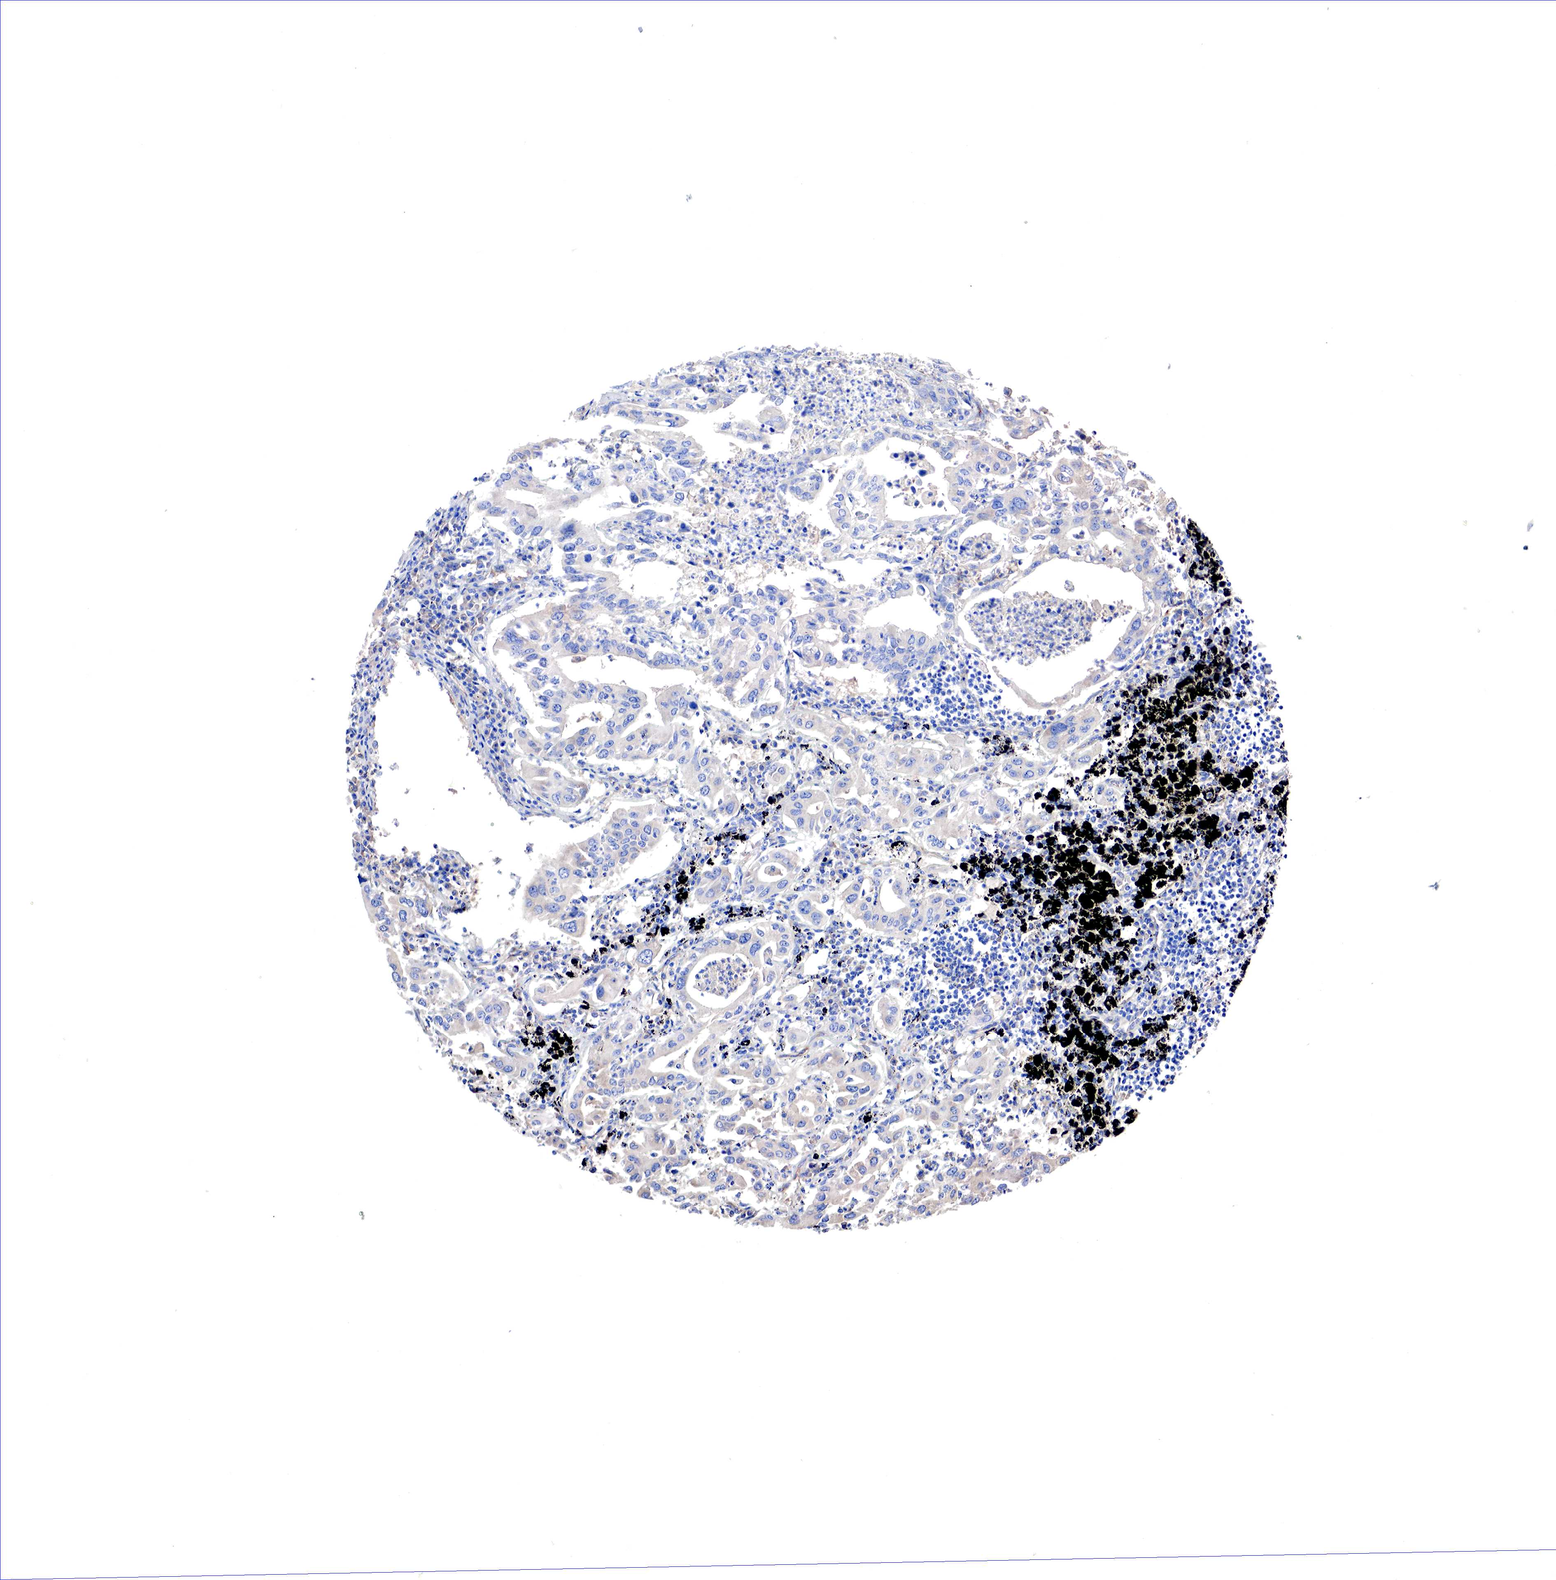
{"staining": {"intensity": "weak", "quantity": "<25%", "location": "cytoplasmic/membranous"}, "tissue": "lung cancer", "cell_type": "Tumor cells", "image_type": "cancer", "snomed": [{"axis": "morphology", "description": "Adenocarcinoma, NOS"}, {"axis": "topography", "description": "Lung"}], "caption": "DAB immunohistochemical staining of human adenocarcinoma (lung) exhibits no significant positivity in tumor cells.", "gene": "RDX", "patient": {"sex": "male", "age": 48}}